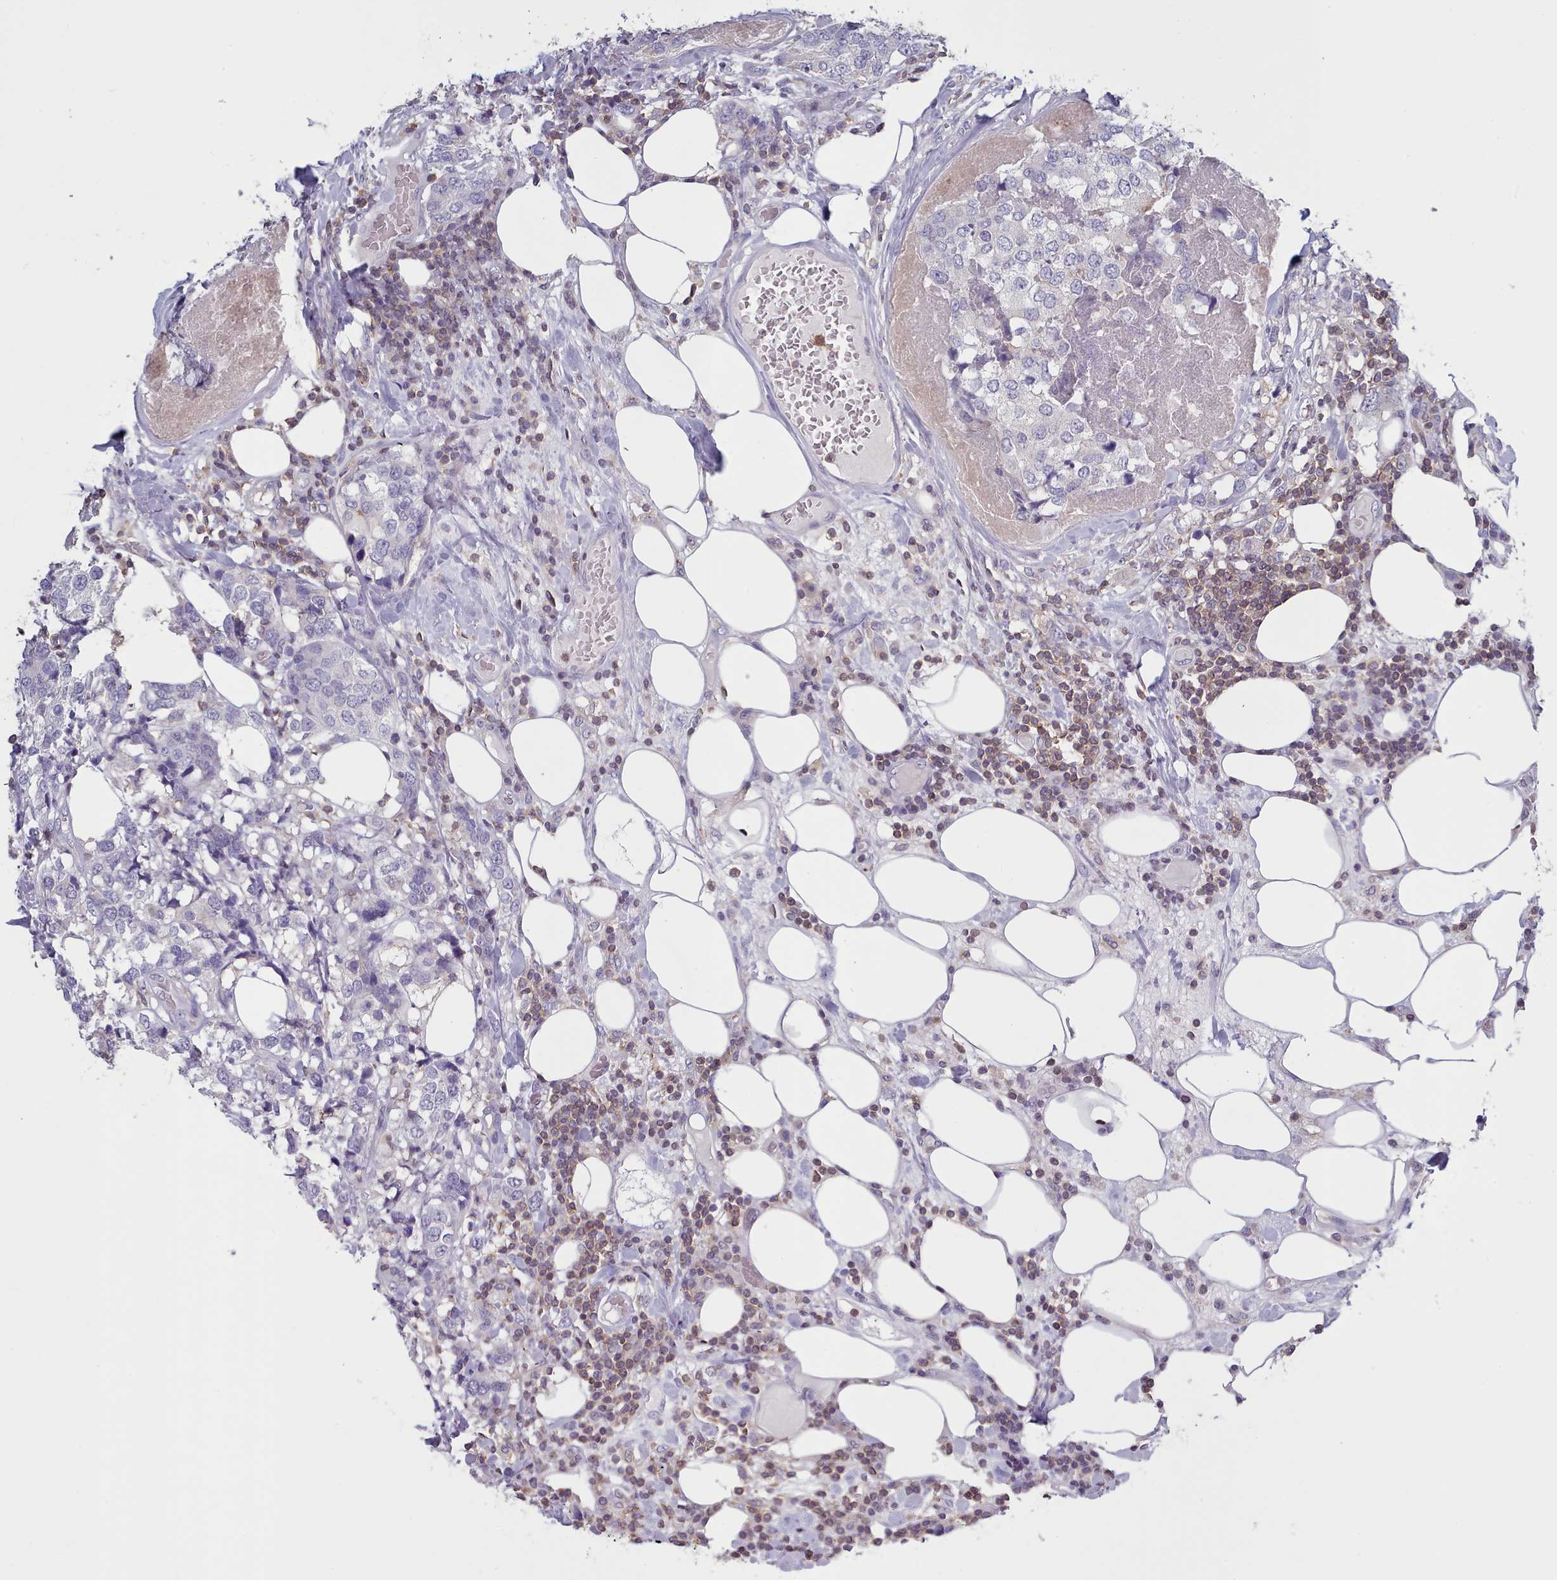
{"staining": {"intensity": "negative", "quantity": "none", "location": "none"}, "tissue": "breast cancer", "cell_type": "Tumor cells", "image_type": "cancer", "snomed": [{"axis": "morphology", "description": "Lobular carcinoma"}, {"axis": "topography", "description": "Breast"}], "caption": "The image displays no staining of tumor cells in lobular carcinoma (breast).", "gene": "RAC2", "patient": {"sex": "female", "age": 59}}